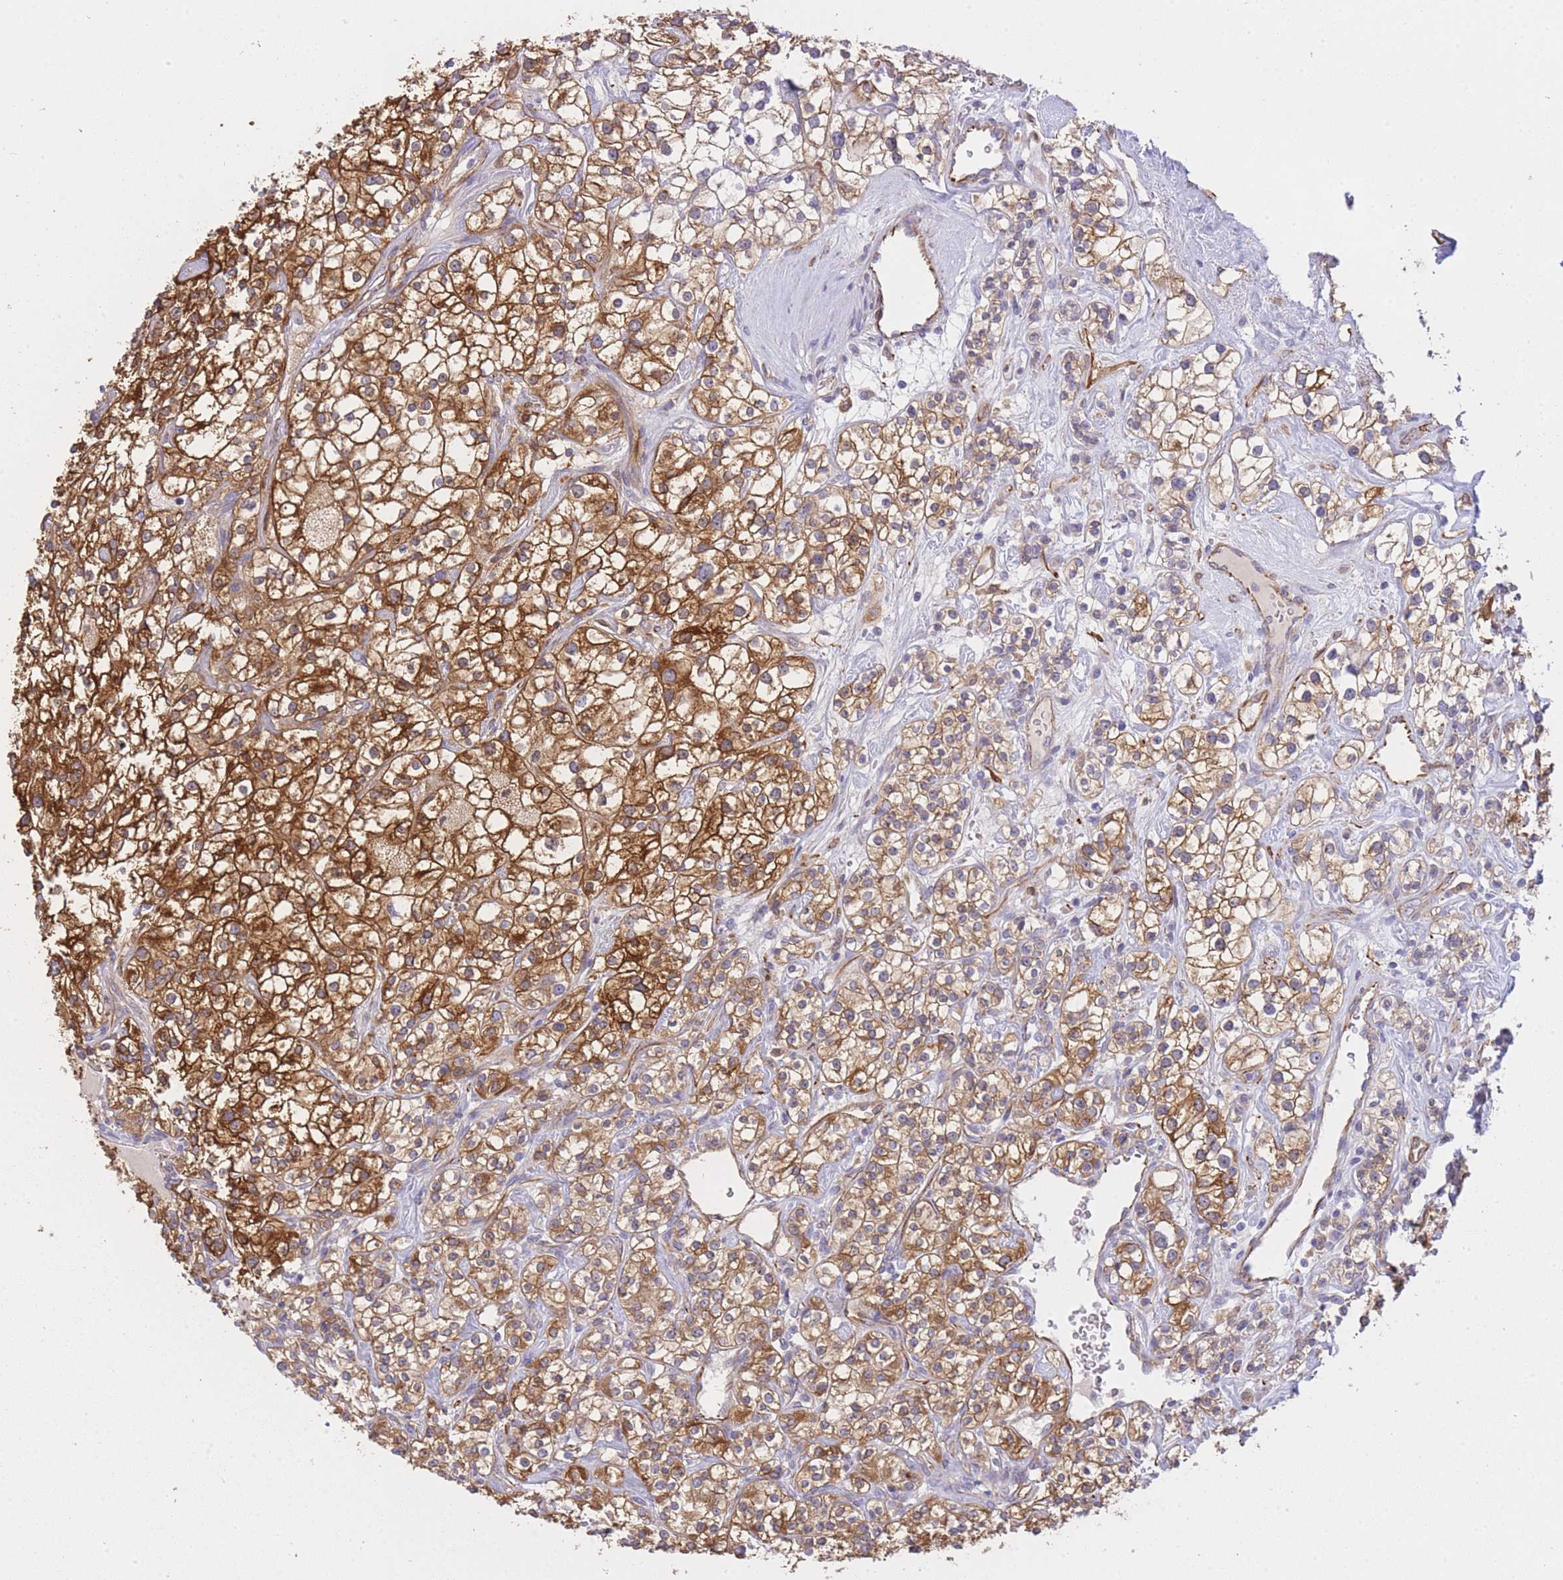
{"staining": {"intensity": "strong", "quantity": ">75%", "location": "cytoplasmic/membranous"}, "tissue": "renal cancer", "cell_type": "Tumor cells", "image_type": "cancer", "snomed": [{"axis": "morphology", "description": "Adenocarcinoma, NOS"}, {"axis": "topography", "description": "Kidney"}], "caption": "Renal cancer (adenocarcinoma) stained with IHC exhibits strong cytoplasmic/membranous expression in approximately >75% of tumor cells. (IHC, brightfield microscopy, high magnification).", "gene": "ECPAS", "patient": {"sex": "male", "age": 77}}